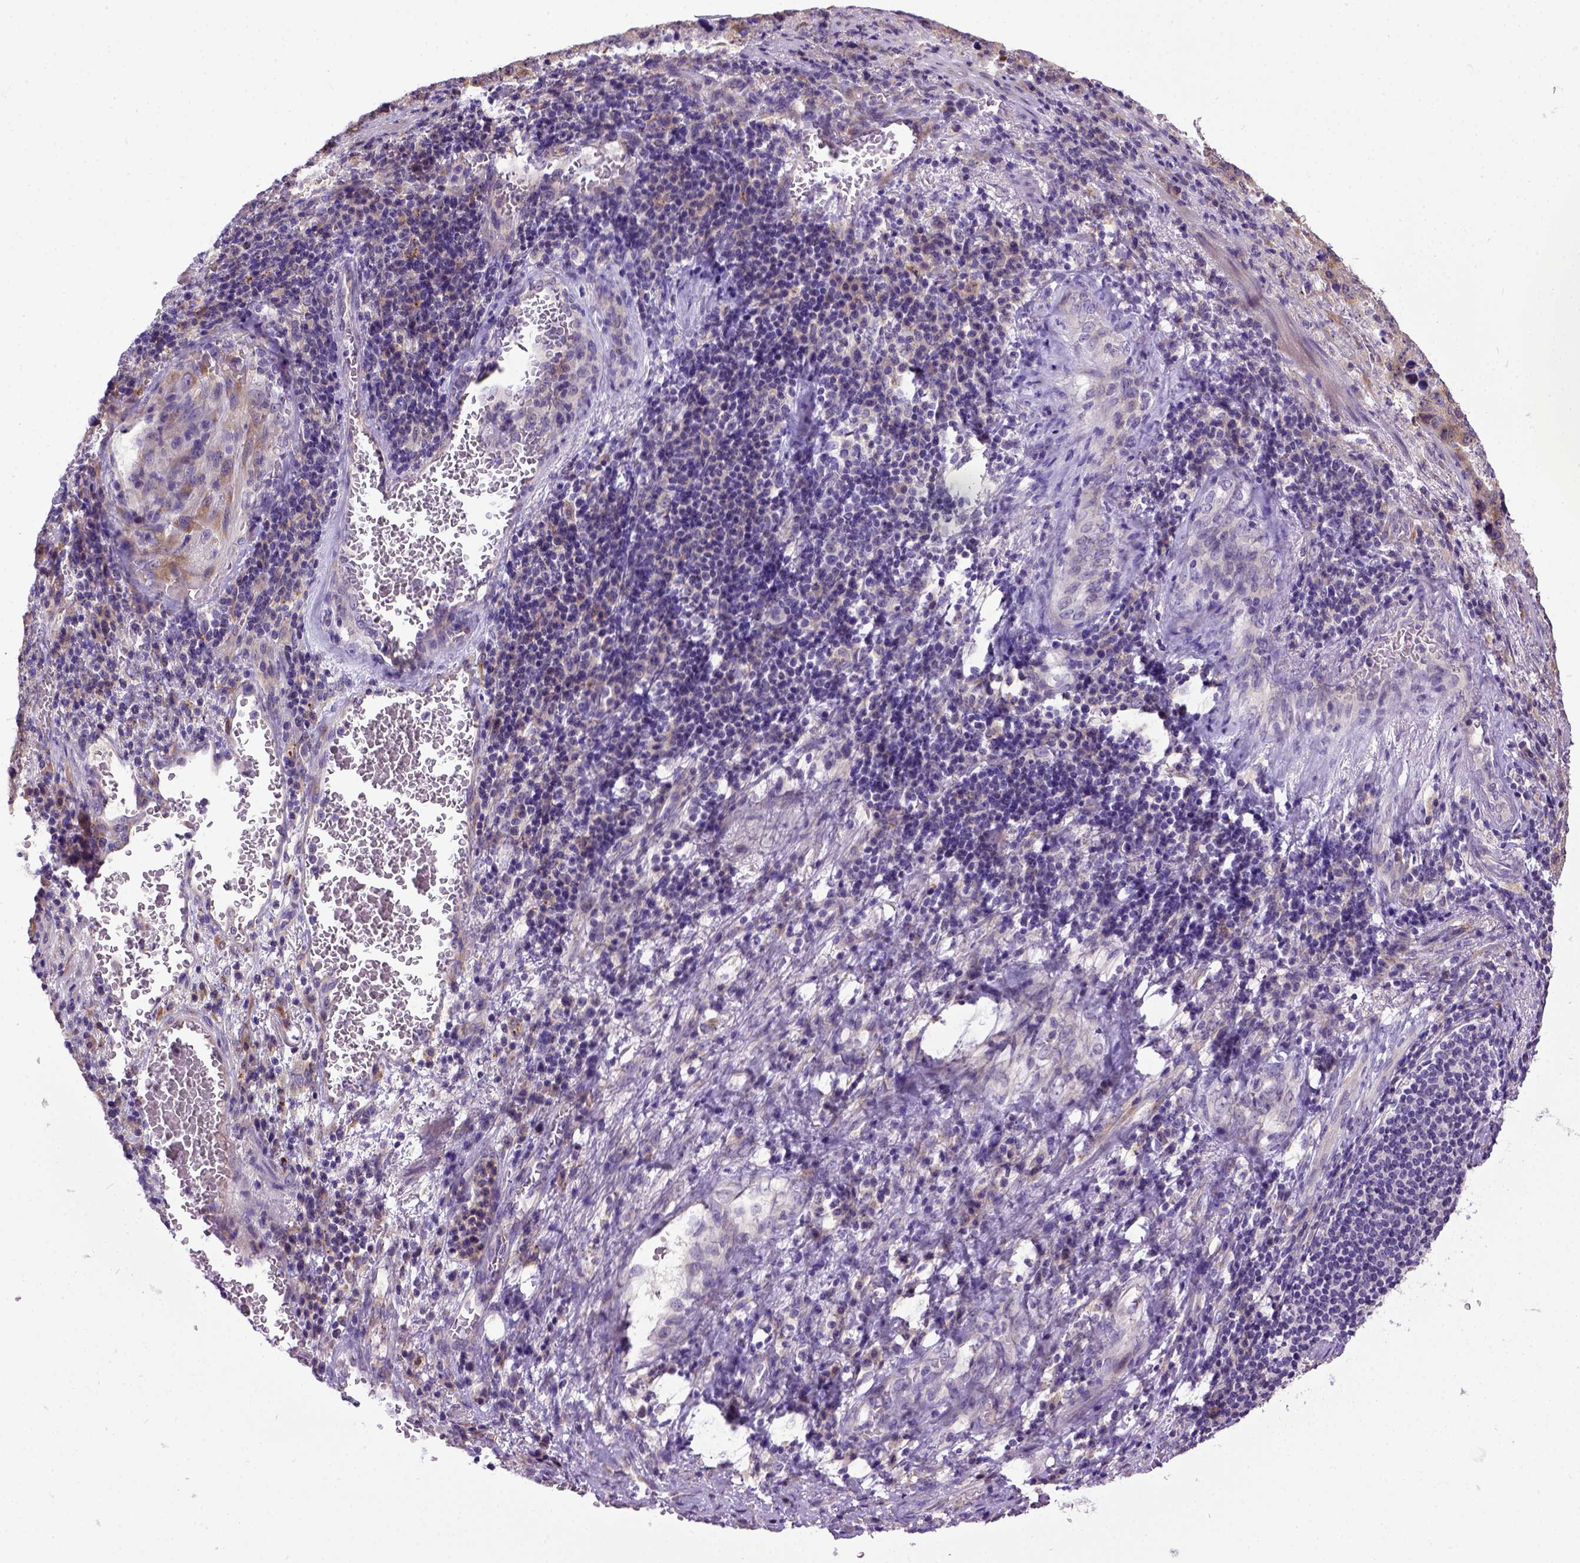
{"staining": {"intensity": "moderate", "quantity": "<25%", "location": "cytoplasmic/membranous"}, "tissue": "stomach cancer", "cell_type": "Tumor cells", "image_type": "cancer", "snomed": [{"axis": "morphology", "description": "Adenocarcinoma, NOS"}, {"axis": "topography", "description": "Stomach, upper"}], "caption": "Stomach cancer stained with DAB (3,3'-diaminobenzidine) immunohistochemistry reveals low levels of moderate cytoplasmic/membranous staining in approximately <25% of tumor cells. (Brightfield microscopy of DAB IHC at high magnification).", "gene": "NEK5", "patient": {"sex": "female", "age": 67}}